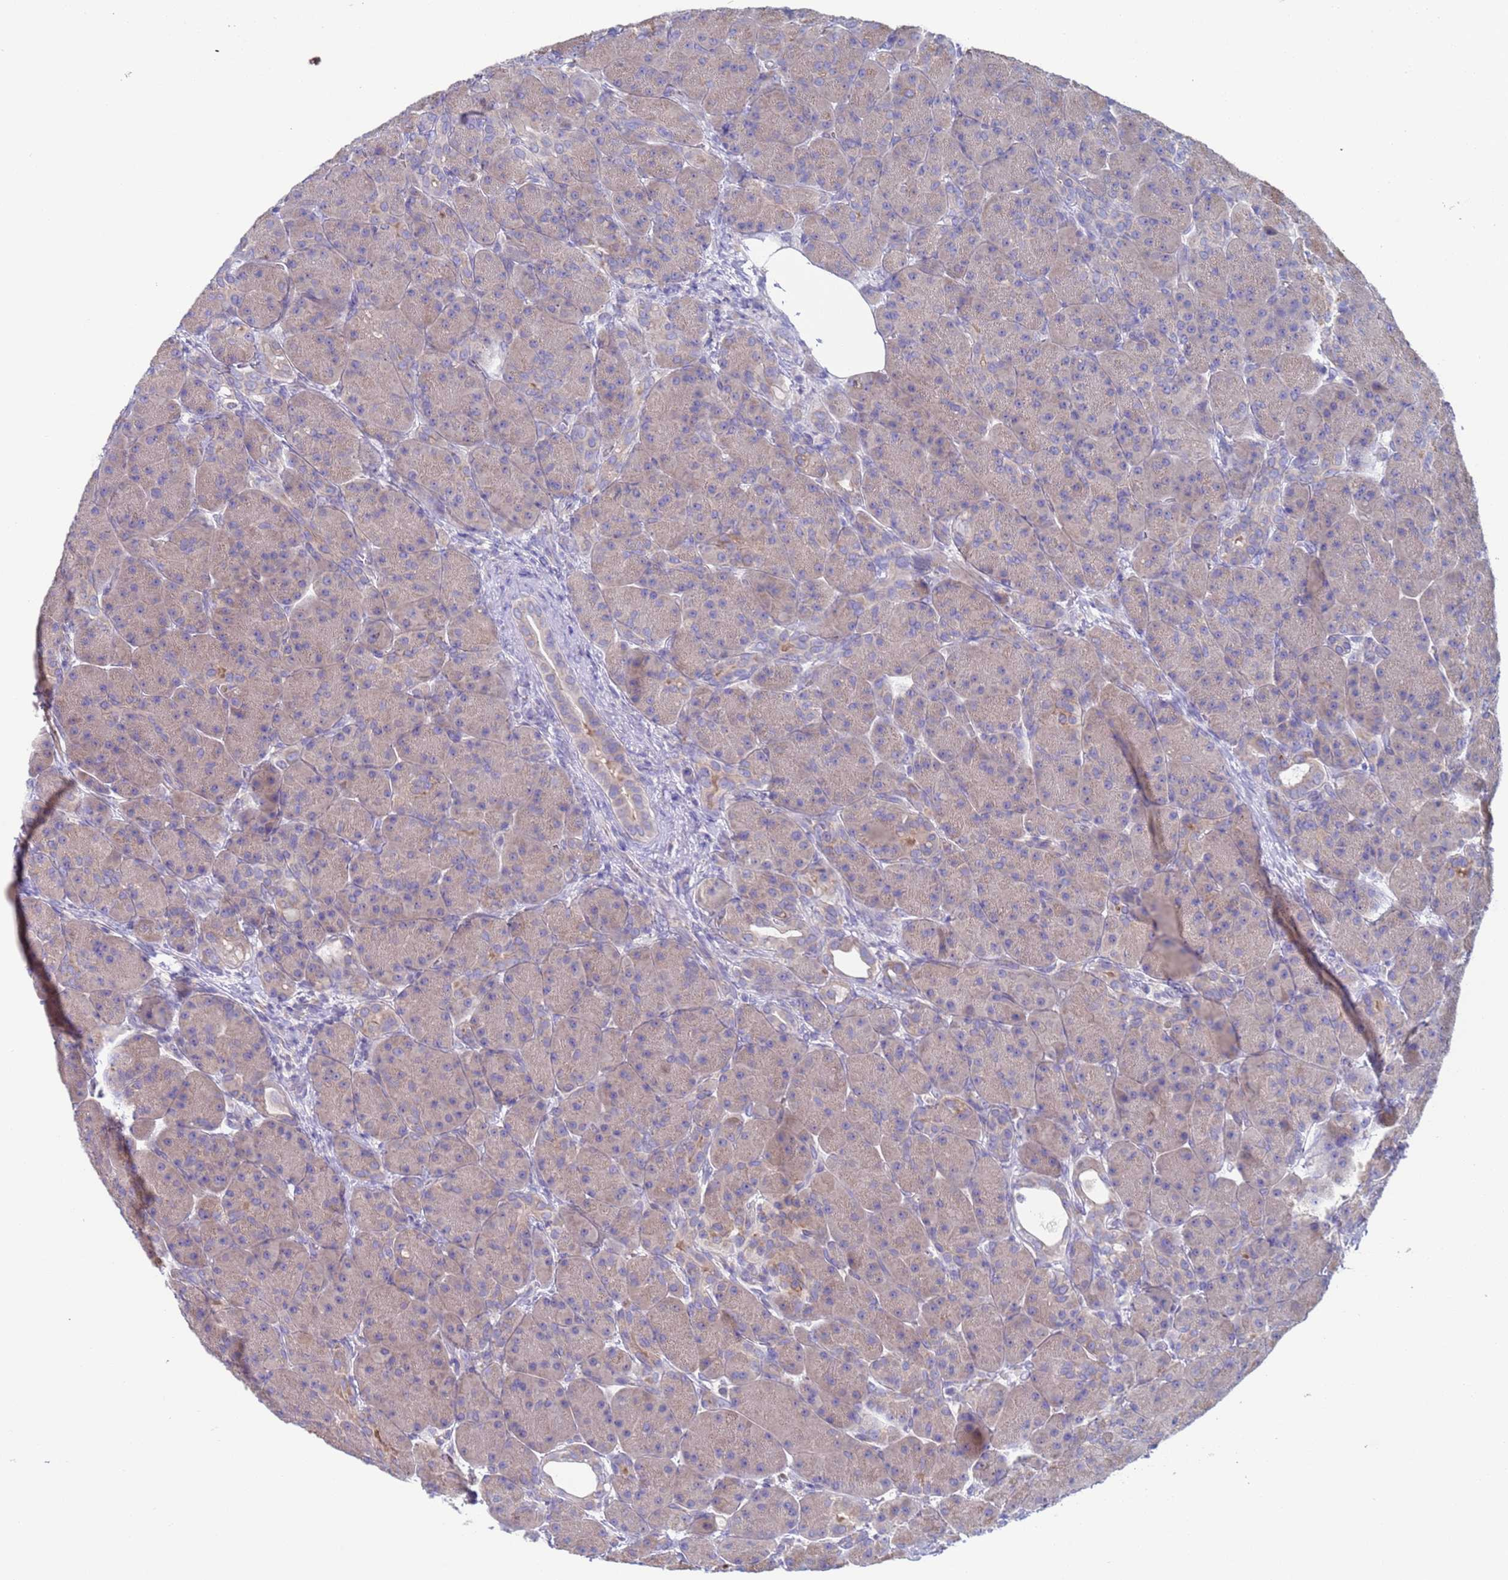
{"staining": {"intensity": "weak", "quantity": "25%-75%", "location": "cytoplasmic/membranous"}, "tissue": "pancreas", "cell_type": "Exocrine glandular cells", "image_type": "normal", "snomed": [{"axis": "morphology", "description": "Normal tissue, NOS"}, {"axis": "topography", "description": "Pancreas"}], "caption": "Weak cytoplasmic/membranous protein staining is seen in about 25%-75% of exocrine glandular cells in pancreas. (DAB IHC, brown staining for protein, blue staining for nuclei).", "gene": "PET117", "patient": {"sex": "male", "age": 63}}